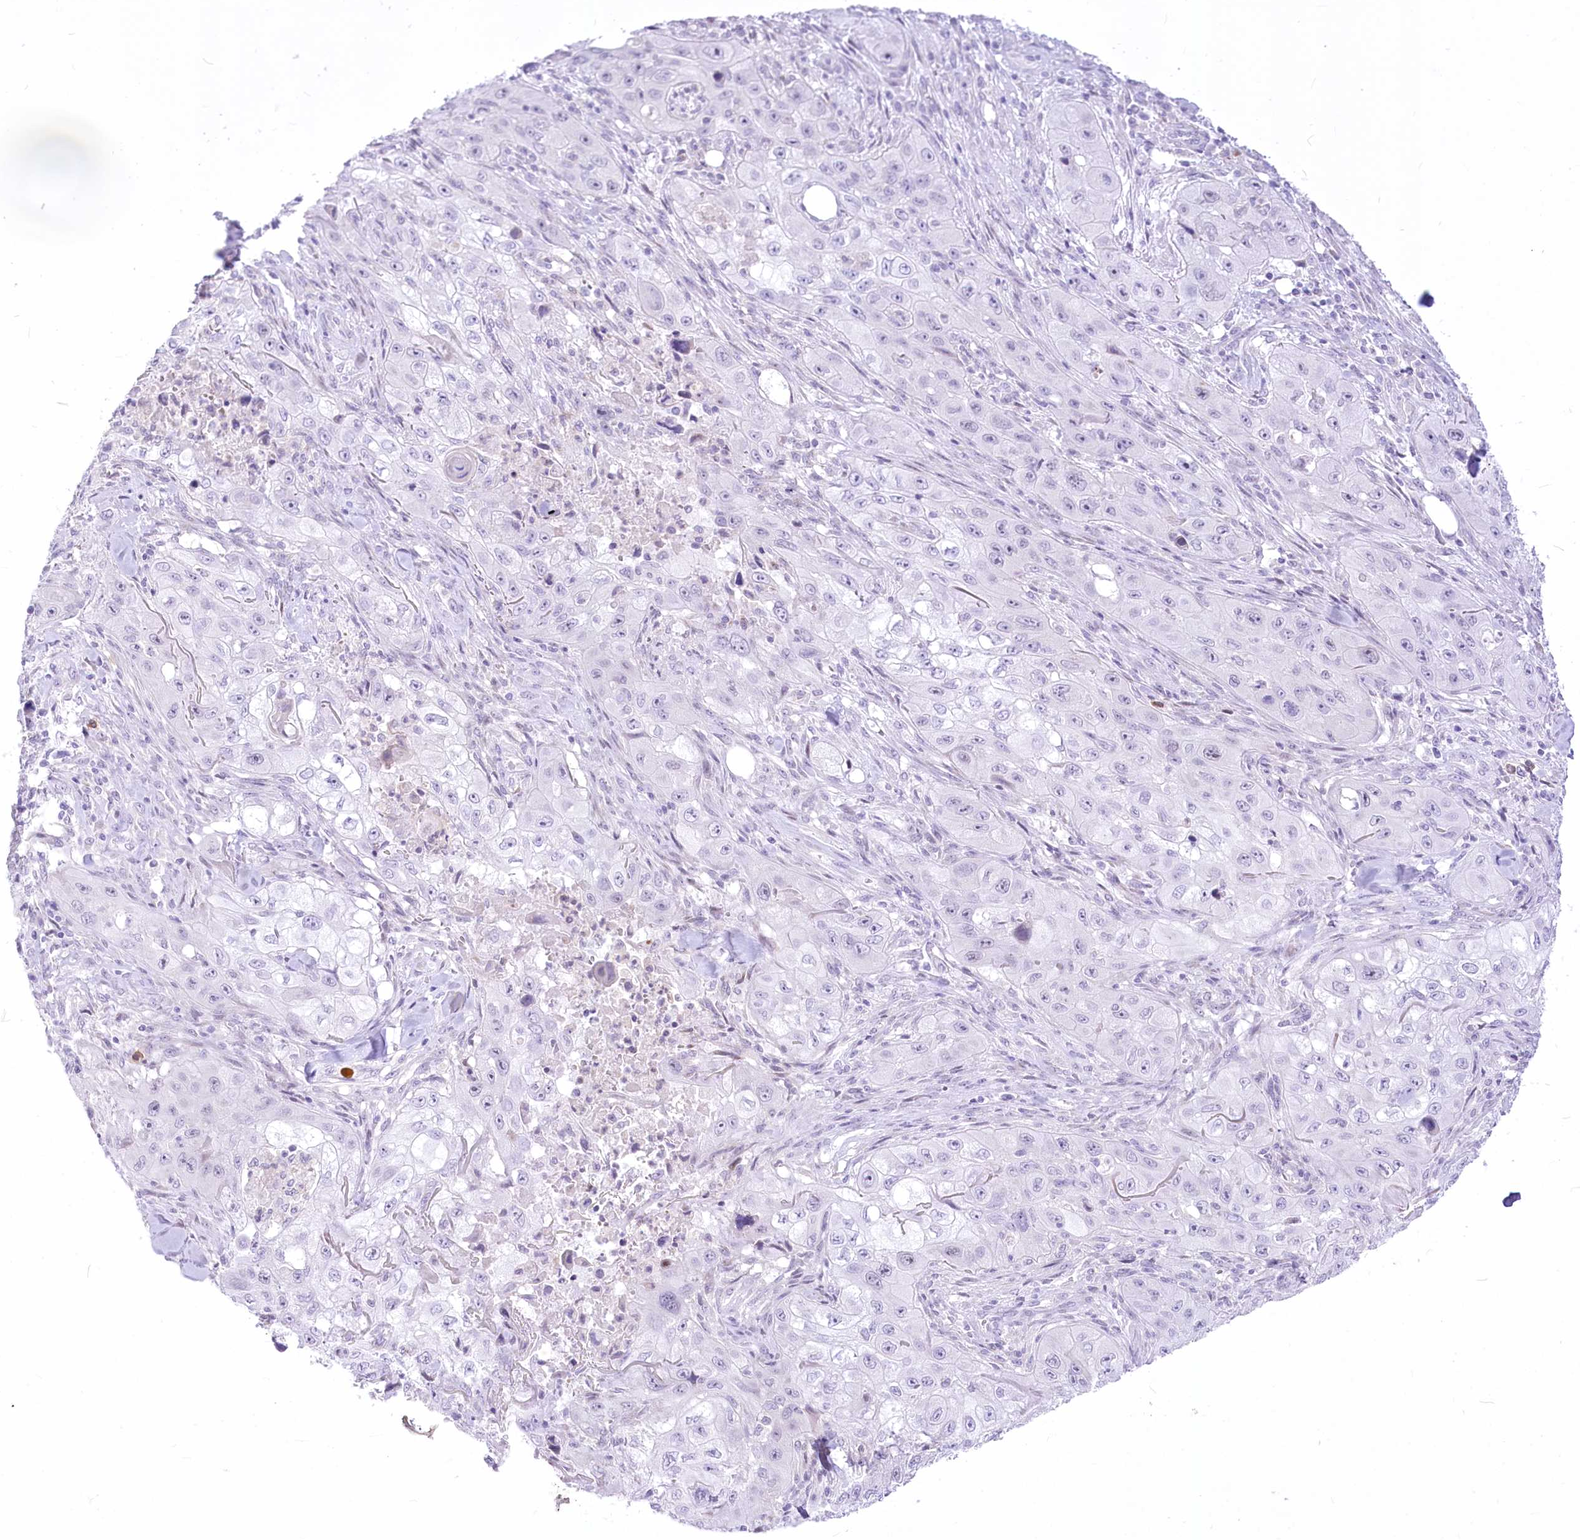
{"staining": {"intensity": "negative", "quantity": "none", "location": "none"}, "tissue": "skin cancer", "cell_type": "Tumor cells", "image_type": "cancer", "snomed": [{"axis": "morphology", "description": "Squamous cell carcinoma, NOS"}, {"axis": "topography", "description": "Skin"}, {"axis": "topography", "description": "Subcutis"}], "caption": "Immunohistochemical staining of human squamous cell carcinoma (skin) demonstrates no significant expression in tumor cells.", "gene": "BEND7", "patient": {"sex": "male", "age": 73}}